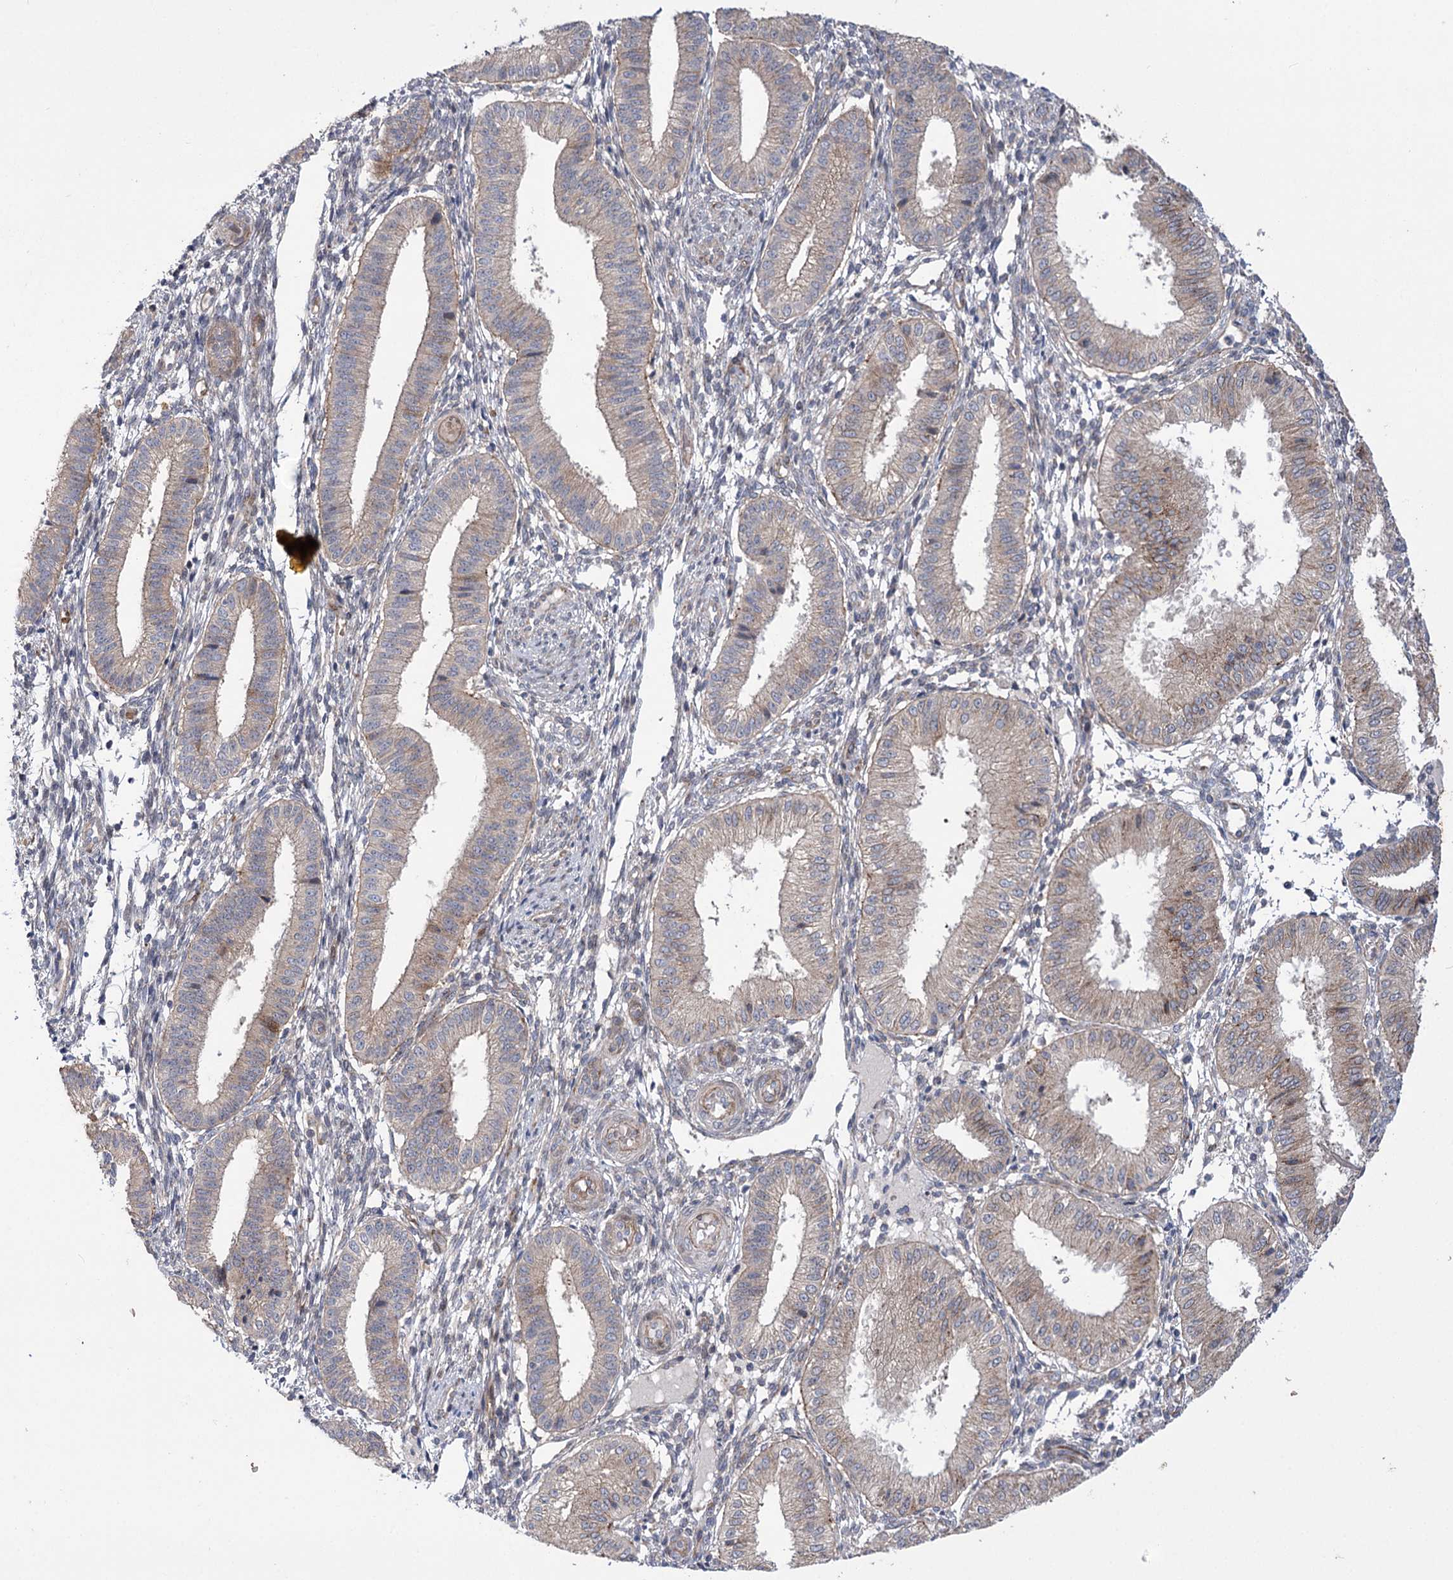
{"staining": {"intensity": "negative", "quantity": "none", "location": "none"}, "tissue": "endometrium", "cell_type": "Cells in endometrial stroma", "image_type": "normal", "snomed": [{"axis": "morphology", "description": "Normal tissue, NOS"}, {"axis": "topography", "description": "Endometrium"}], "caption": "Human endometrium stained for a protein using IHC displays no positivity in cells in endometrial stroma.", "gene": "TRUB1", "patient": {"sex": "female", "age": 39}}